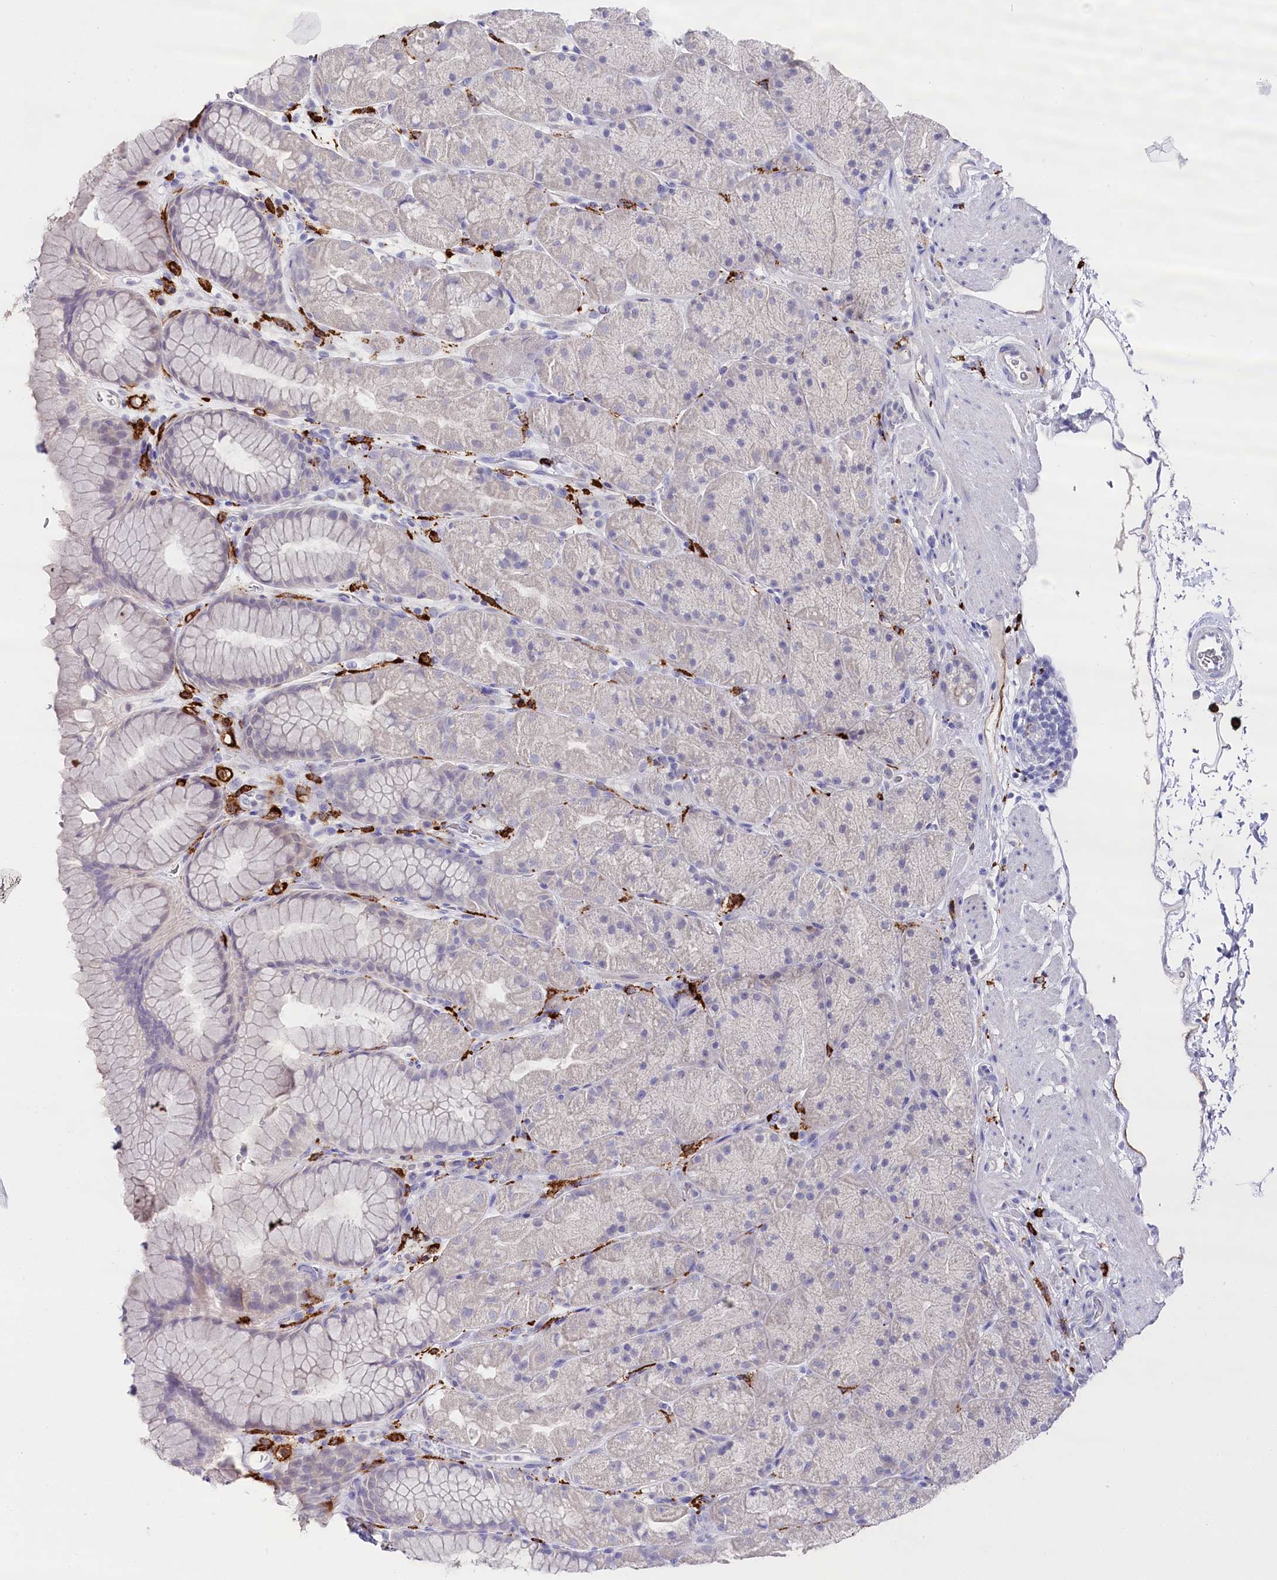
{"staining": {"intensity": "negative", "quantity": "none", "location": "none"}, "tissue": "stomach", "cell_type": "Glandular cells", "image_type": "normal", "snomed": [{"axis": "morphology", "description": "Normal tissue, NOS"}, {"axis": "topography", "description": "Stomach, upper"}, {"axis": "topography", "description": "Stomach, lower"}], "caption": "IHC histopathology image of normal stomach: human stomach stained with DAB reveals no significant protein staining in glandular cells. (DAB (3,3'-diaminobenzidine) immunohistochemistry, high magnification).", "gene": "CLEC4M", "patient": {"sex": "male", "age": 67}}